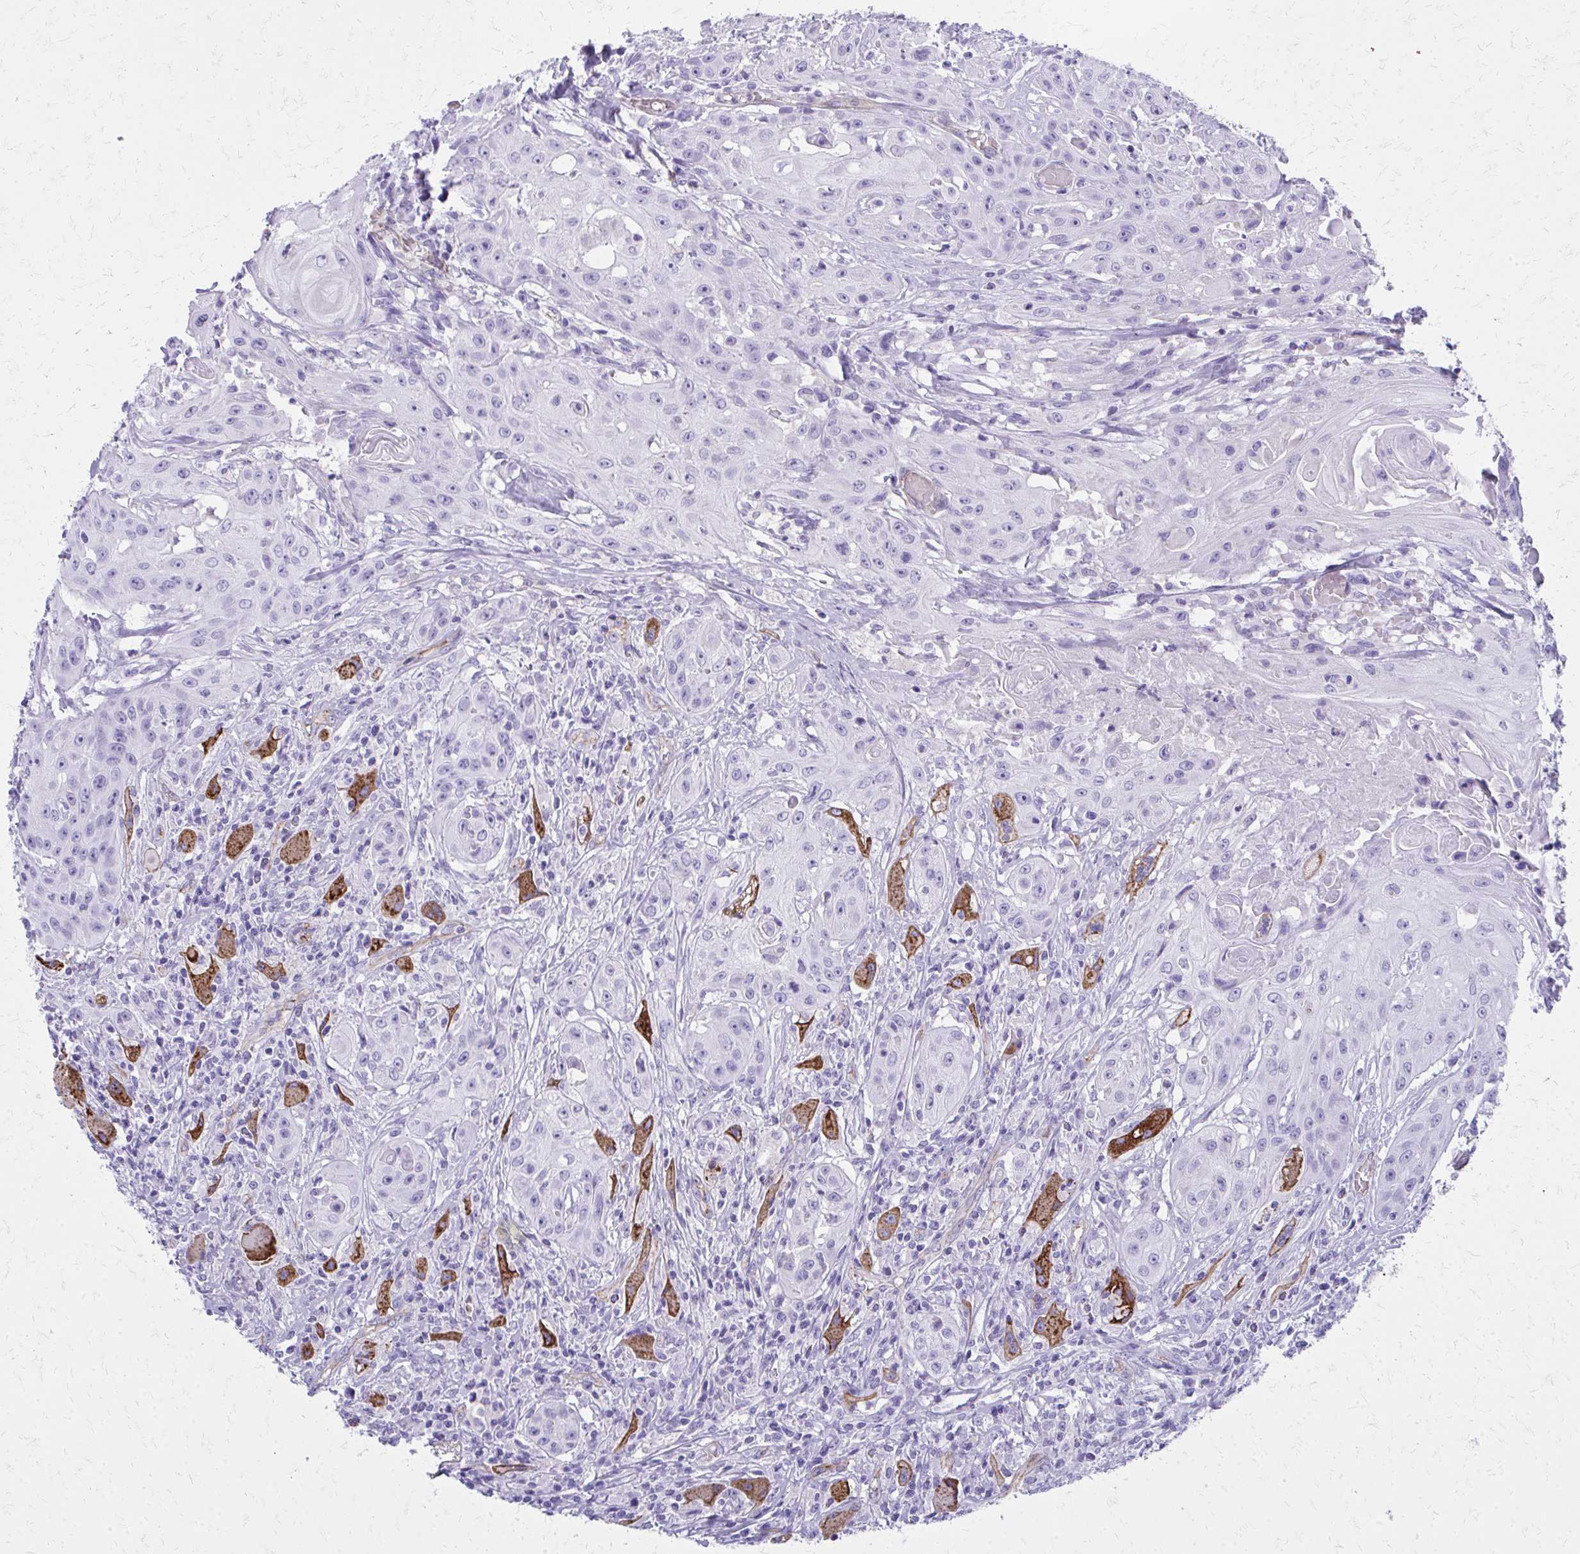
{"staining": {"intensity": "negative", "quantity": "none", "location": "none"}, "tissue": "head and neck cancer", "cell_type": "Tumor cells", "image_type": "cancer", "snomed": [{"axis": "morphology", "description": "Squamous cell carcinoma, NOS"}, {"axis": "topography", "description": "Oral tissue"}, {"axis": "topography", "description": "Head-Neck"}, {"axis": "topography", "description": "Neck, NOS"}], "caption": "Immunohistochemistry (IHC) micrograph of human head and neck cancer (squamous cell carcinoma) stained for a protein (brown), which displays no expression in tumor cells.", "gene": "TPSG1", "patient": {"sex": "female", "age": 55}}